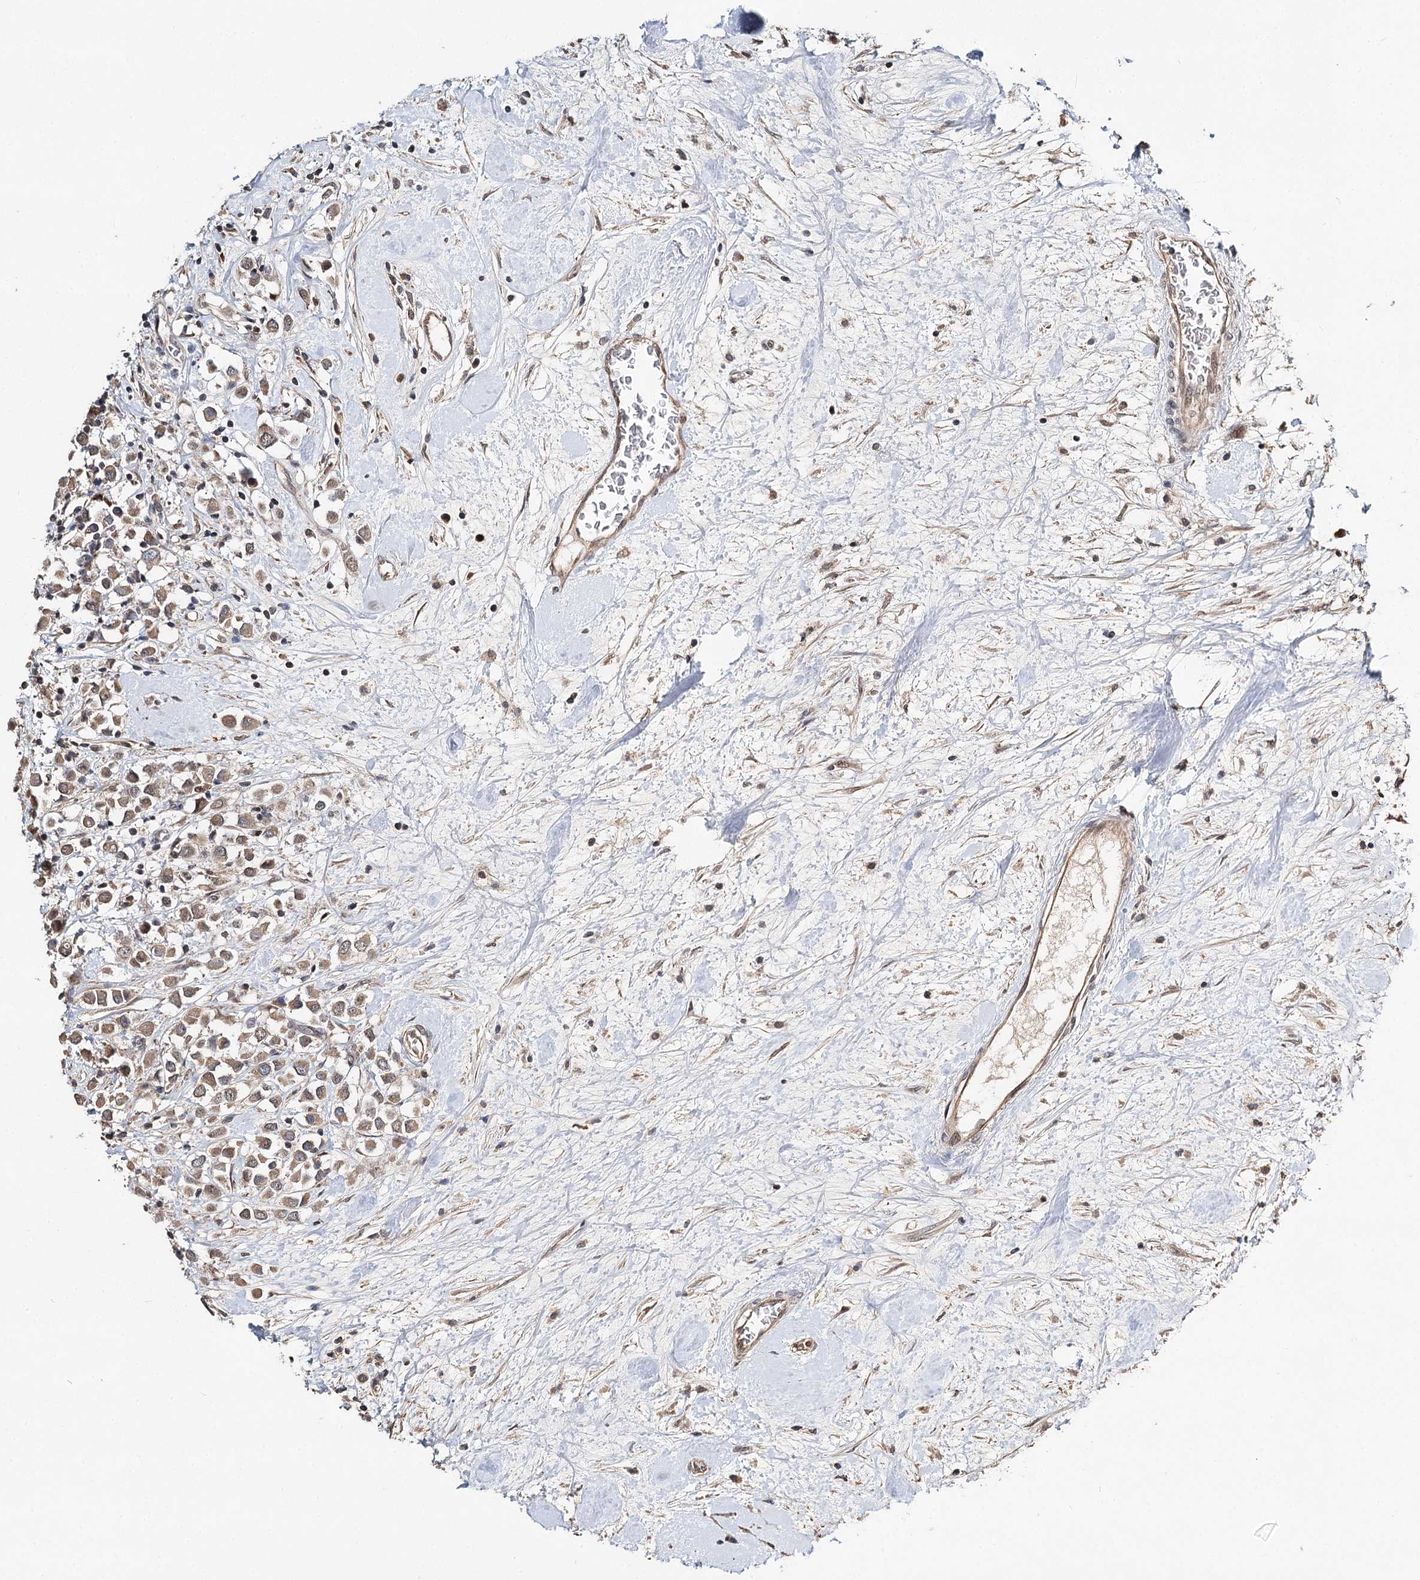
{"staining": {"intensity": "weak", "quantity": ">75%", "location": "cytoplasmic/membranous"}, "tissue": "breast cancer", "cell_type": "Tumor cells", "image_type": "cancer", "snomed": [{"axis": "morphology", "description": "Duct carcinoma"}, {"axis": "topography", "description": "Breast"}], "caption": "Breast cancer (invasive ductal carcinoma) tissue displays weak cytoplasmic/membranous positivity in approximately >75% of tumor cells The staining was performed using DAB, with brown indicating positive protein expression. Nuclei are stained blue with hematoxylin.", "gene": "NOPCHAP1", "patient": {"sex": "female", "age": 61}}